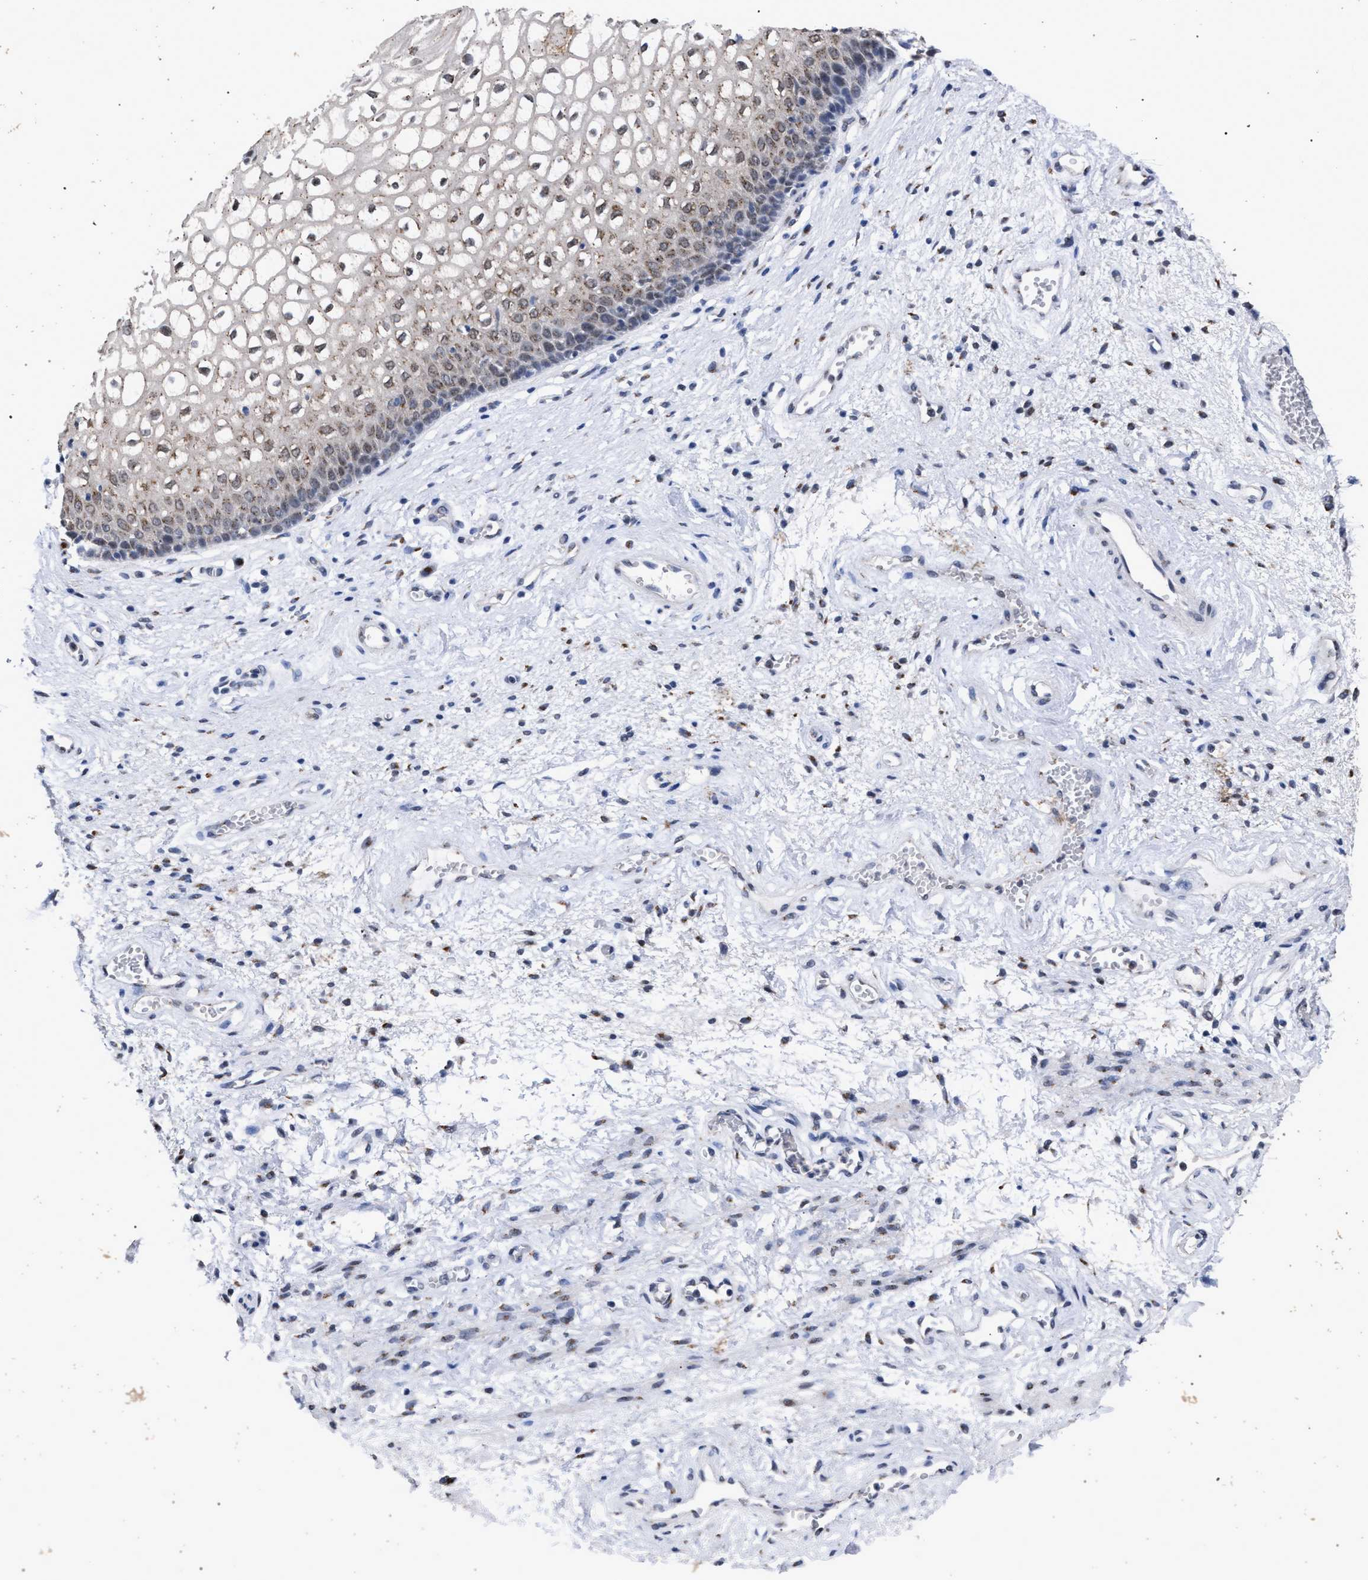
{"staining": {"intensity": "moderate", "quantity": ">75%", "location": "cytoplasmic/membranous"}, "tissue": "vagina", "cell_type": "Squamous epithelial cells", "image_type": "normal", "snomed": [{"axis": "morphology", "description": "Normal tissue, NOS"}, {"axis": "topography", "description": "Vagina"}], "caption": "Vagina stained with a protein marker displays moderate staining in squamous epithelial cells.", "gene": "GOLGA2", "patient": {"sex": "female", "age": 34}}